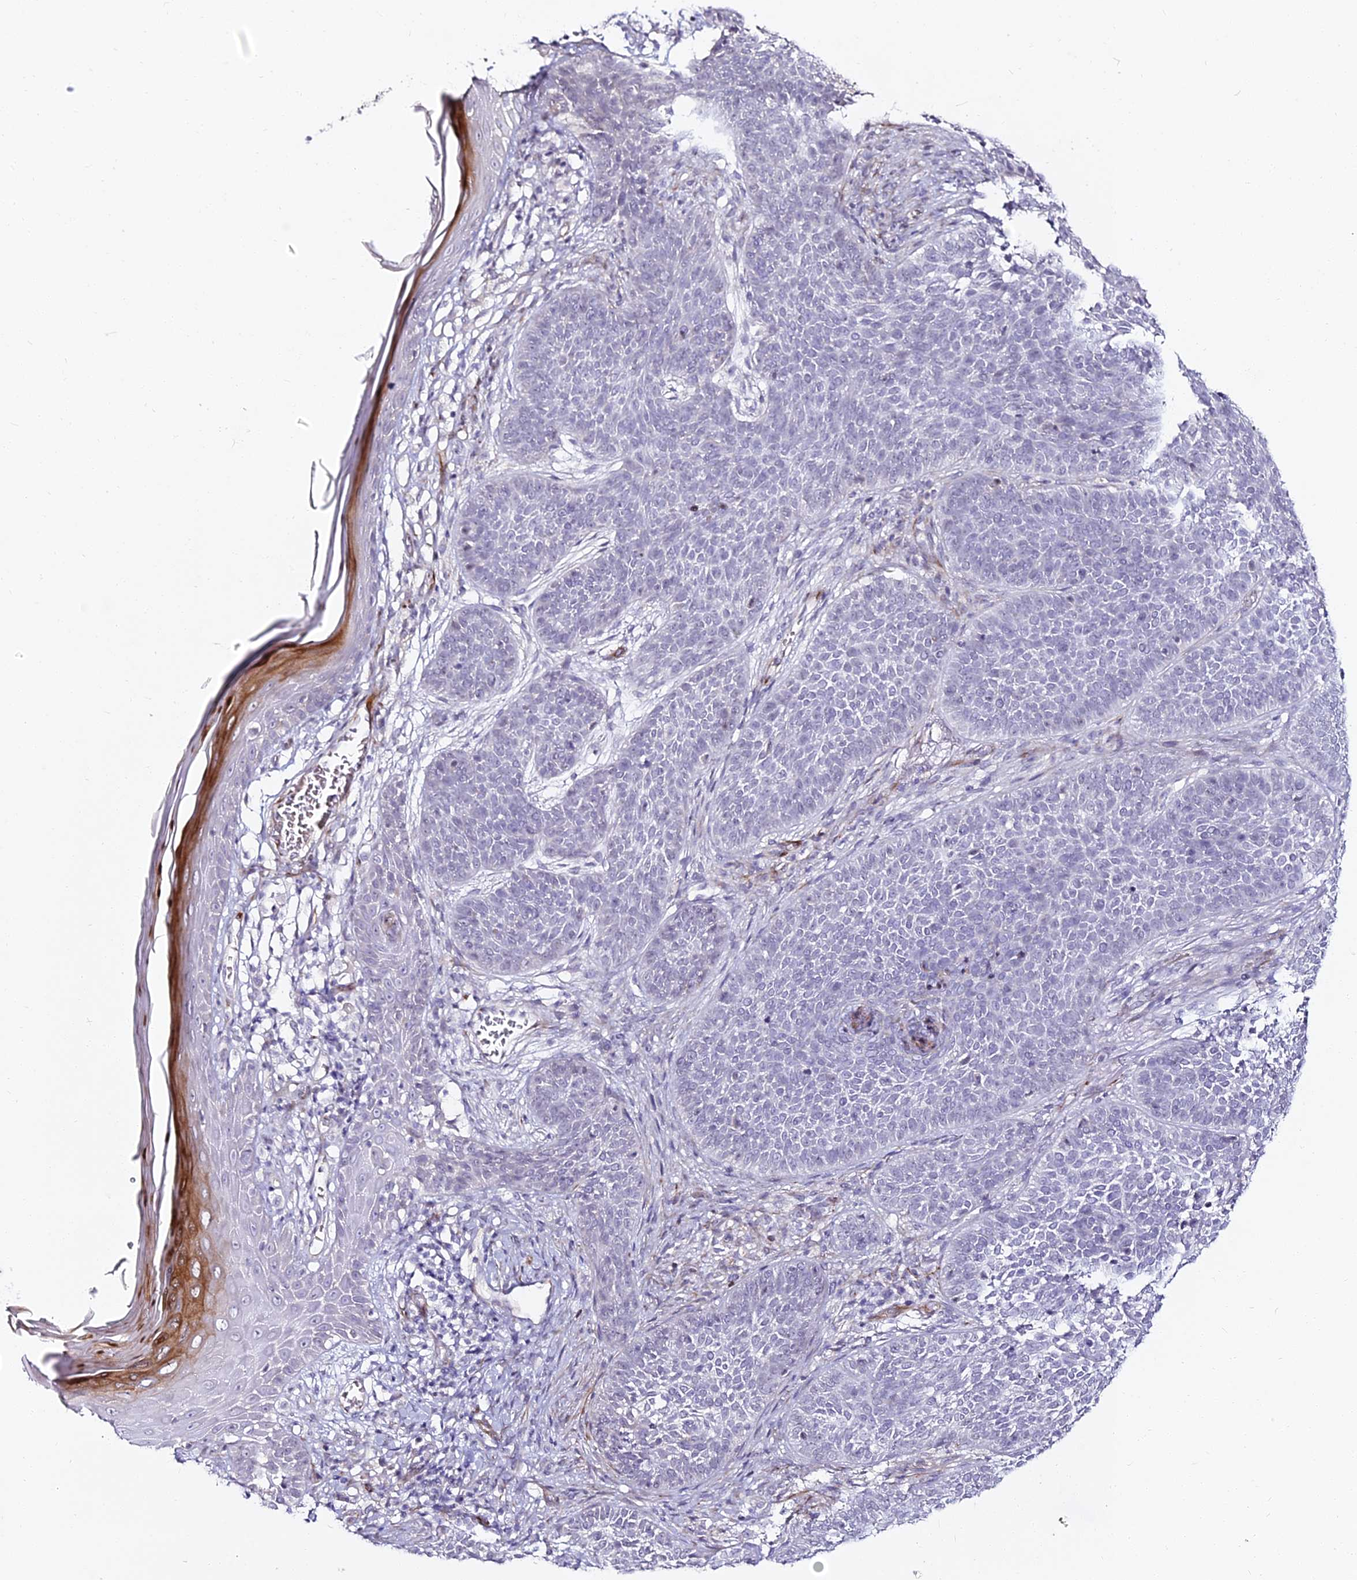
{"staining": {"intensity": "negative", "quantity": "none", "location": "none"}, "tissue": "skin cancer", "cell_type": "Tumor cells", "image_type": "cancer", "snomed": [{"axis": "morphology", "description": "Basal cell carcinoma"}, {"axis": "topography", "description": "Skin"}], "caption": "High power microscopy micrograph of an immunohistochemistry micrograph of basal cell carcinoma (skin), revealing no significant staining in tumor cells.", "gene": "ALPG", "patient": {"sex": "male", "age": 85}}